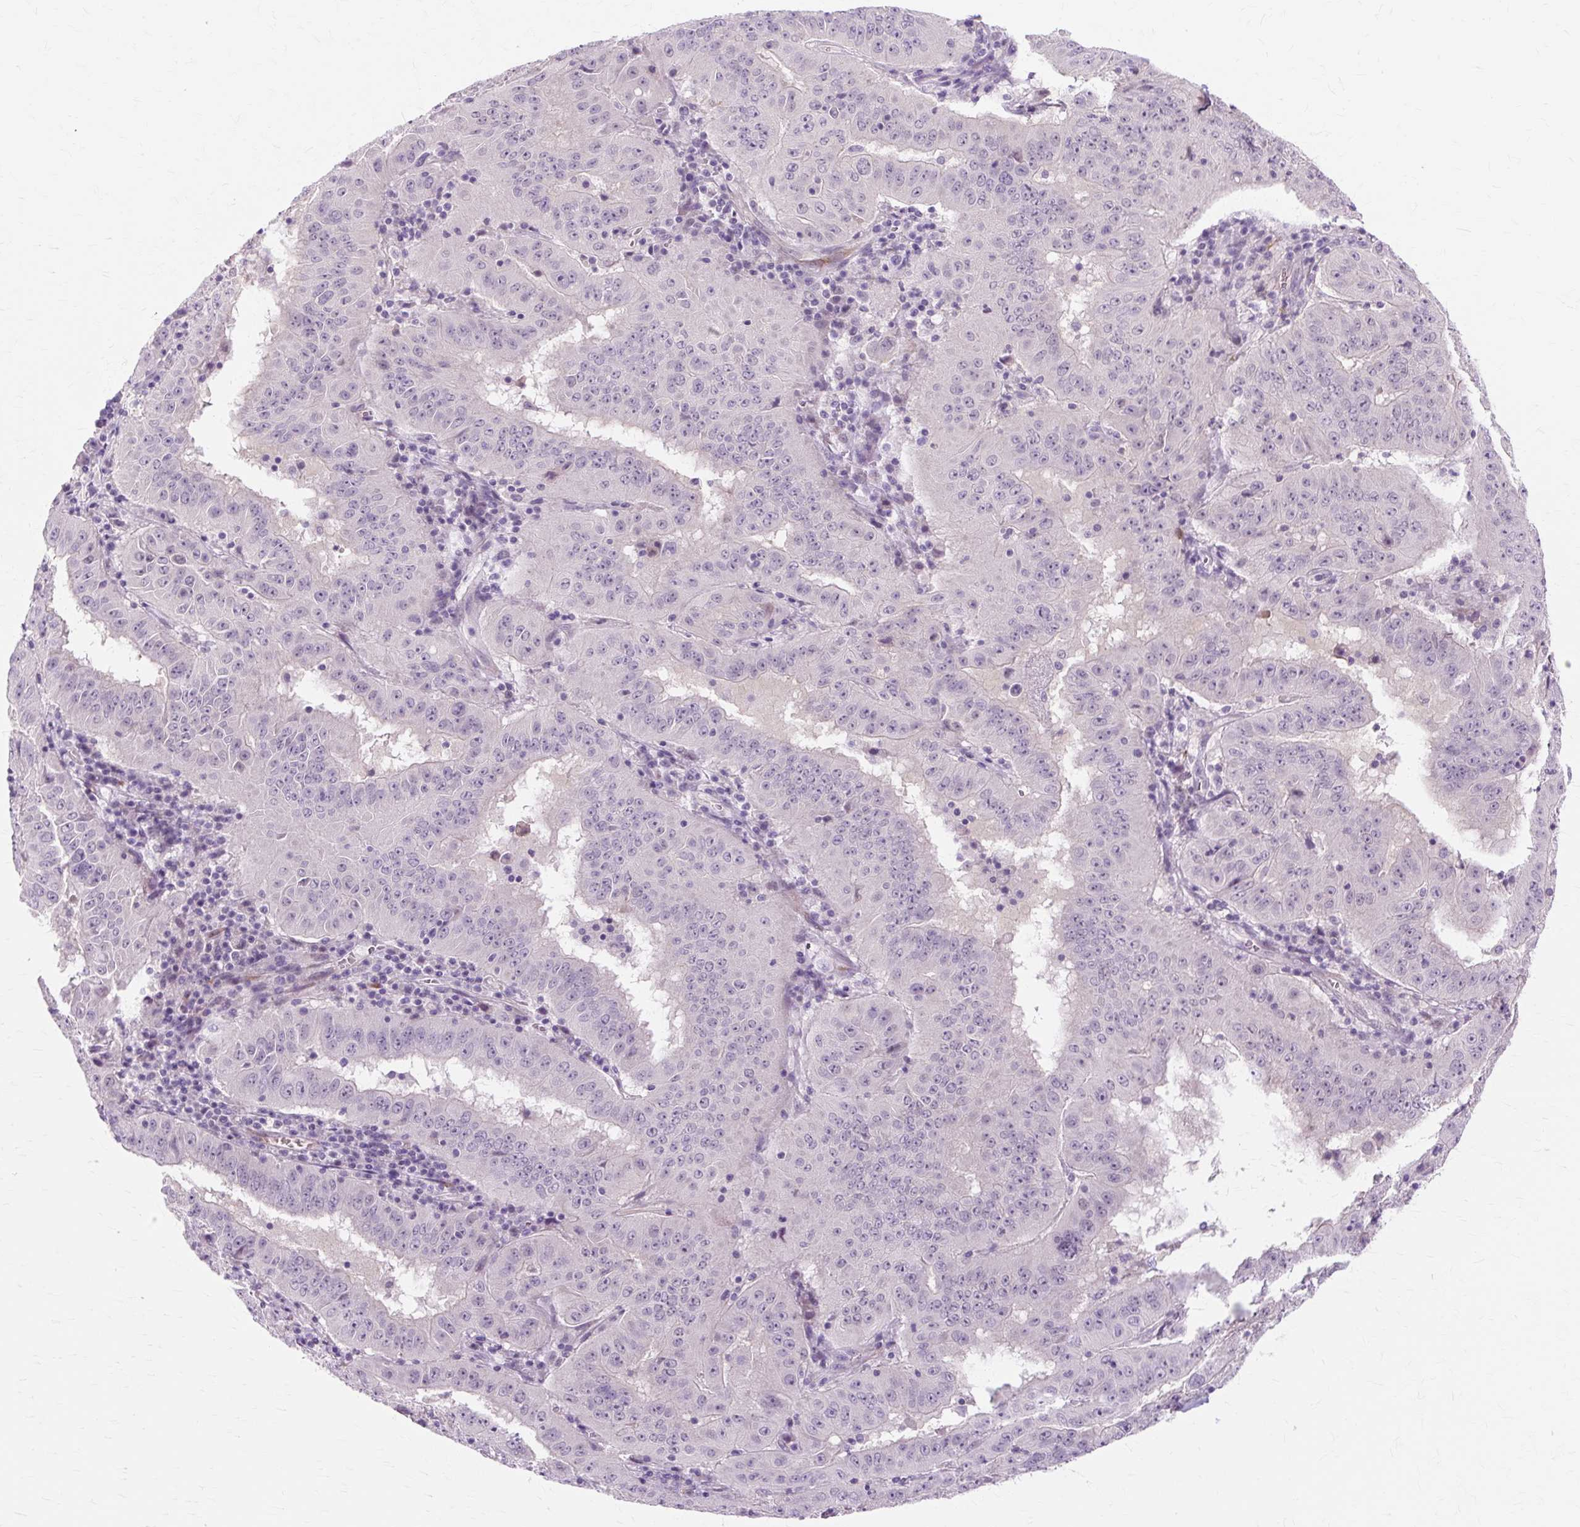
{"staining": {"intensity": "negative", "quantity": "none", "location": "none"}, "tissue": "pancreatic cancer", "cell_type": "Tumor cells", "image_type": "cancer", "snomed": [{"axis": "morphology", "description": "Adenocarcinoma, NOS"}, {"axis": "topography", "description": "Pancreas"}], "caption": "Histopathology image shows no significant protein staining in tumor cells of adenocarcinoma (pancreatic).", "gene": "ZNF35", "patient": {"sex": "male", "age": 63}}